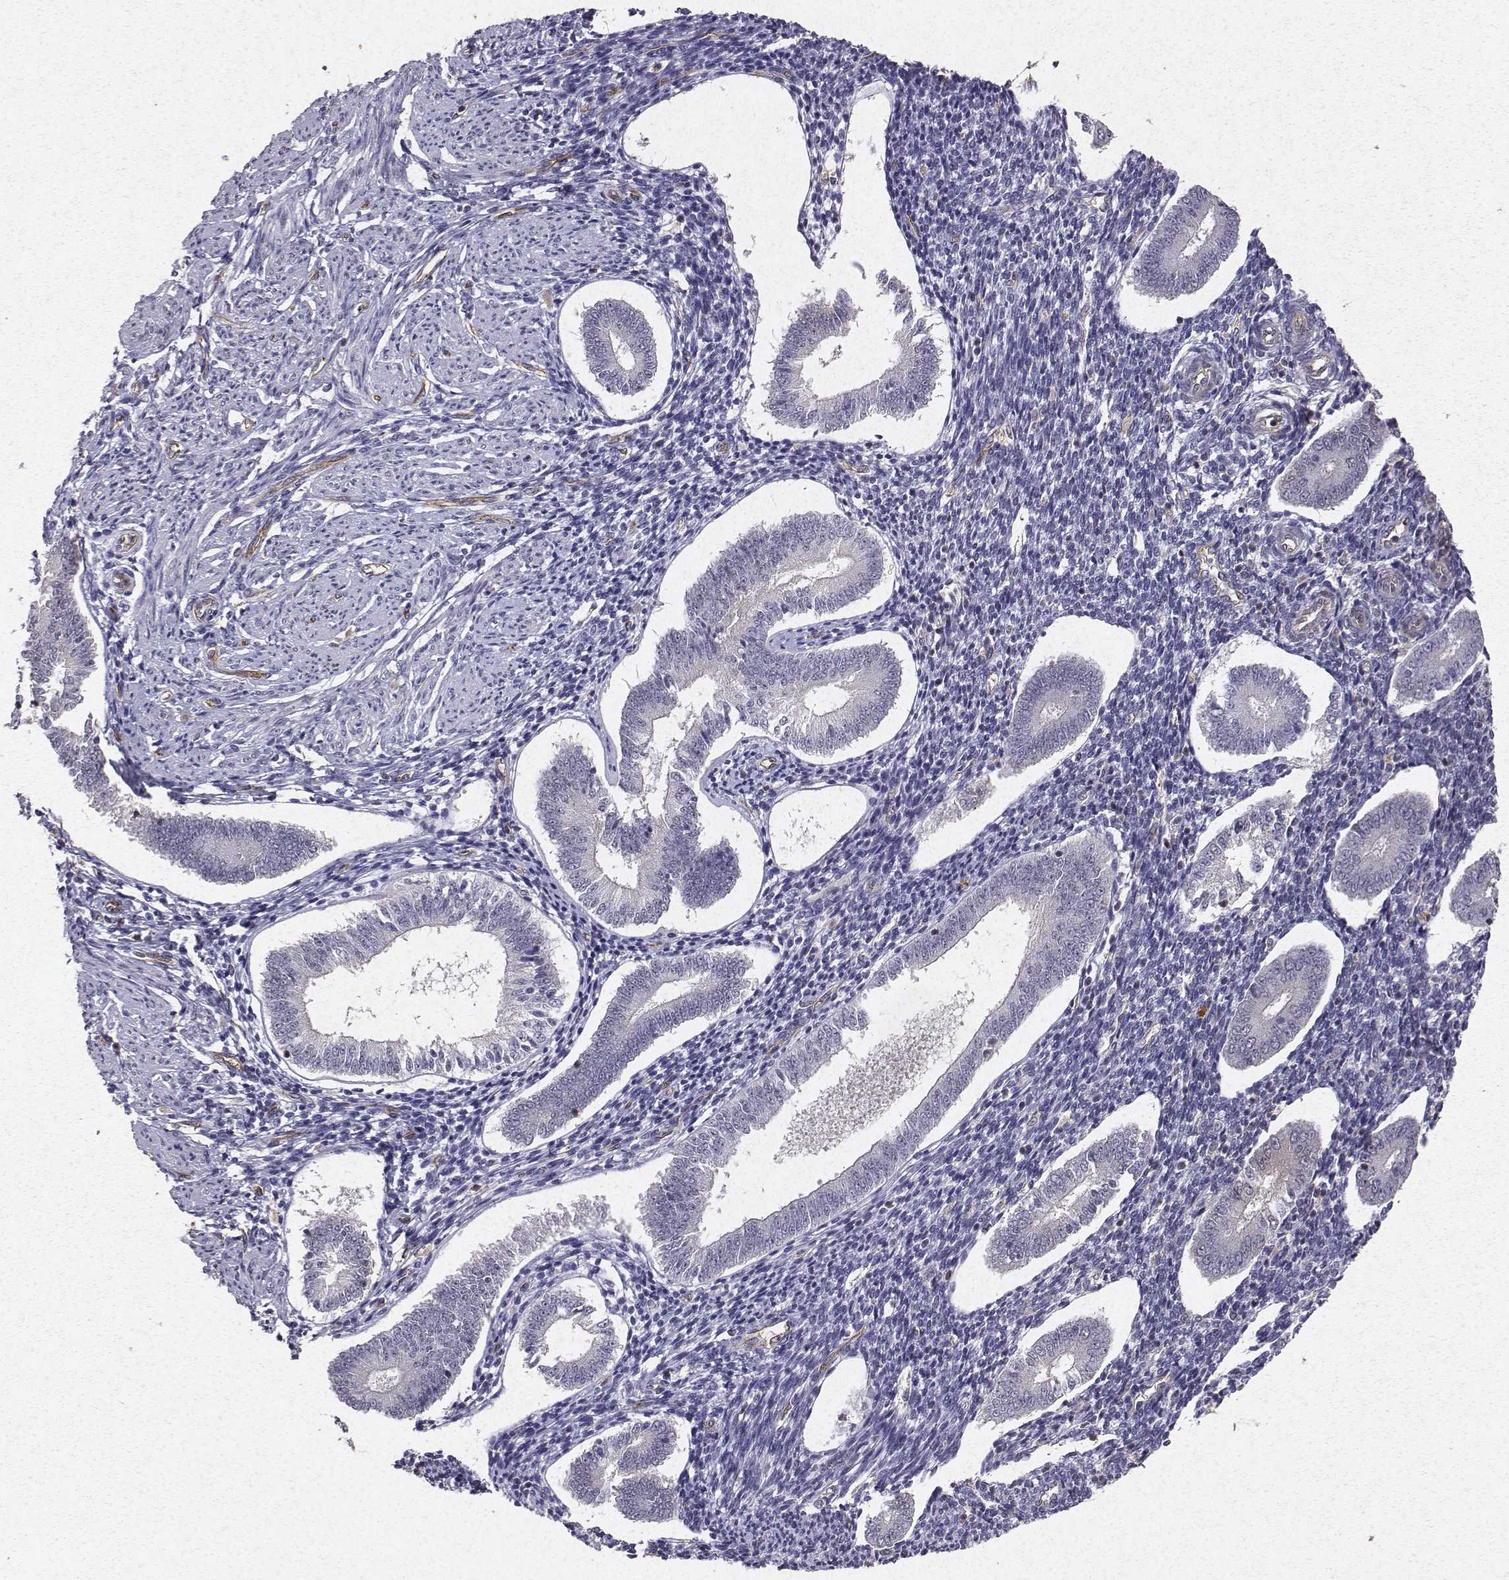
{"staining": {"intensity": "negative", "quantity": "none", "location": "none"}, "tissue": "endometrium", "cell_type": "Cells in endometrial stroma", "image_type": "normal", "snomed": [{"axis": "morphology", "description": "Normal tissue, NOS"}, {"axis": "topography", "description": "Endometrium"}], "caption": "Cells in endometrial stroma show no significant protein positivity in normal endometrium. The staining is performed using DAB brown chromogen with nuclei counter-stained in using hematoxylin.", "gene": "PTPRG", "patient": {"sex": "female", "age": 40}}